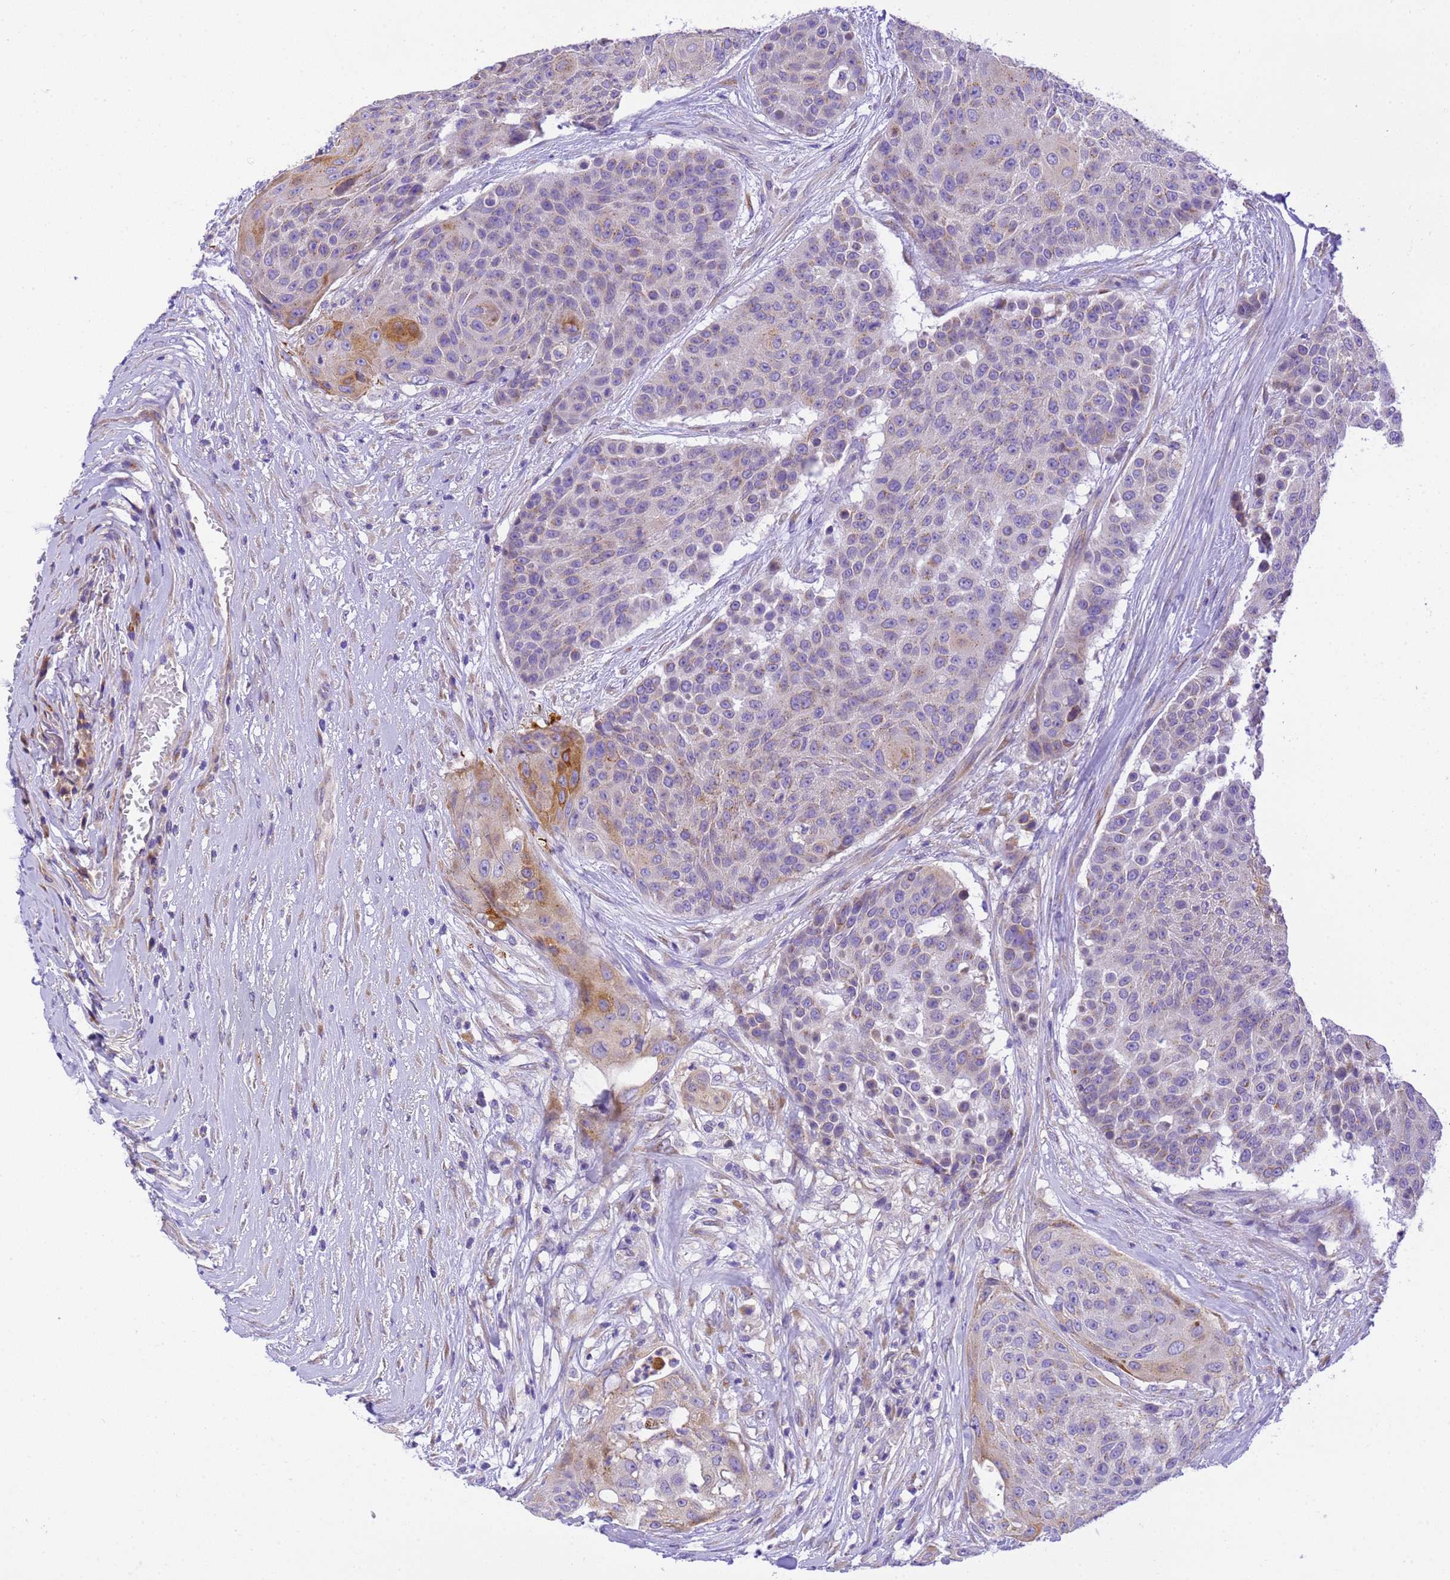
{"staining": {"intensity": "moderate", "quantity": "<25%", "location": "cytoplasmic/membranous"}, "tissue": "urothelial cancer", "cell_type": "Tumor cells", "image_type": "cancer", "snomed": [{"axis": "morphology", "description": "Urothelial carcinoma, High grade"}, {"axis": "topography", "description": "Urinary bladder"}], "caption": "This is an image of IHC staining of urothelial cancer, which shows moderate staining in the cytoplasmic/membranous of tumor cells.", "gene": "RHBDD3", "patient": {"sex": "female", "age": 63}}